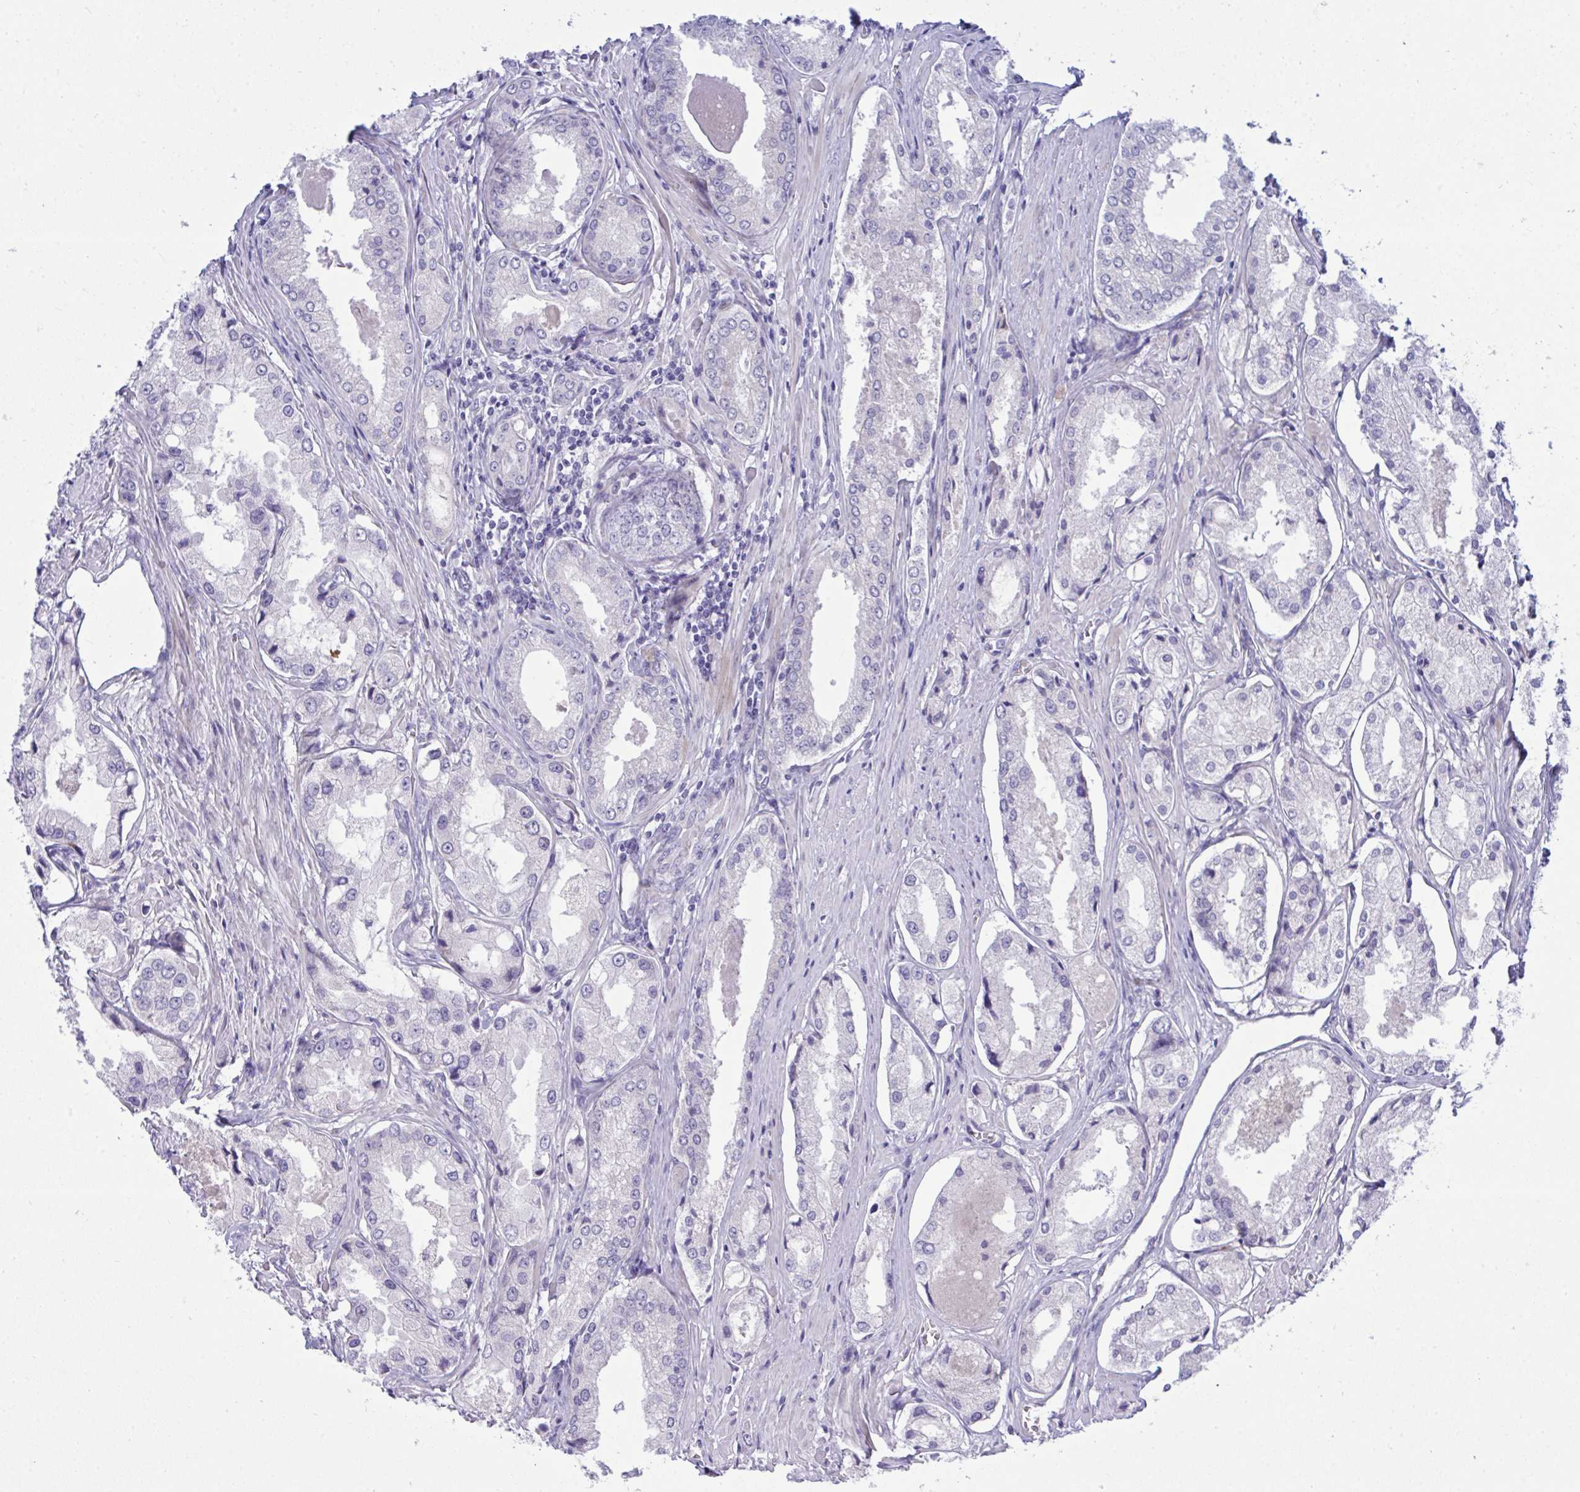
{"staining": {"intensity": "negative", "quantity": "none", "location": "none"}, "tissue": "prostate cancer", "cell_type": "Tumor cells", "image_type": "cancer", "snomed": [{"axis": "morphology", "description": "Adenocarcinoma, Low grade"}, {"axis": "topography", "description": "Prostate"}], "caption": "Tumor cells are negative for protein expression in human prostate cancer. Brightfield microscopy of immunohistochemistry stained with DAB (3,3'-diaminobenzidine) (brown) and hematoxylin (blue), captured at high magnification.", "gene": "MED9", "patient": {"sex": "male", "age": 68}}